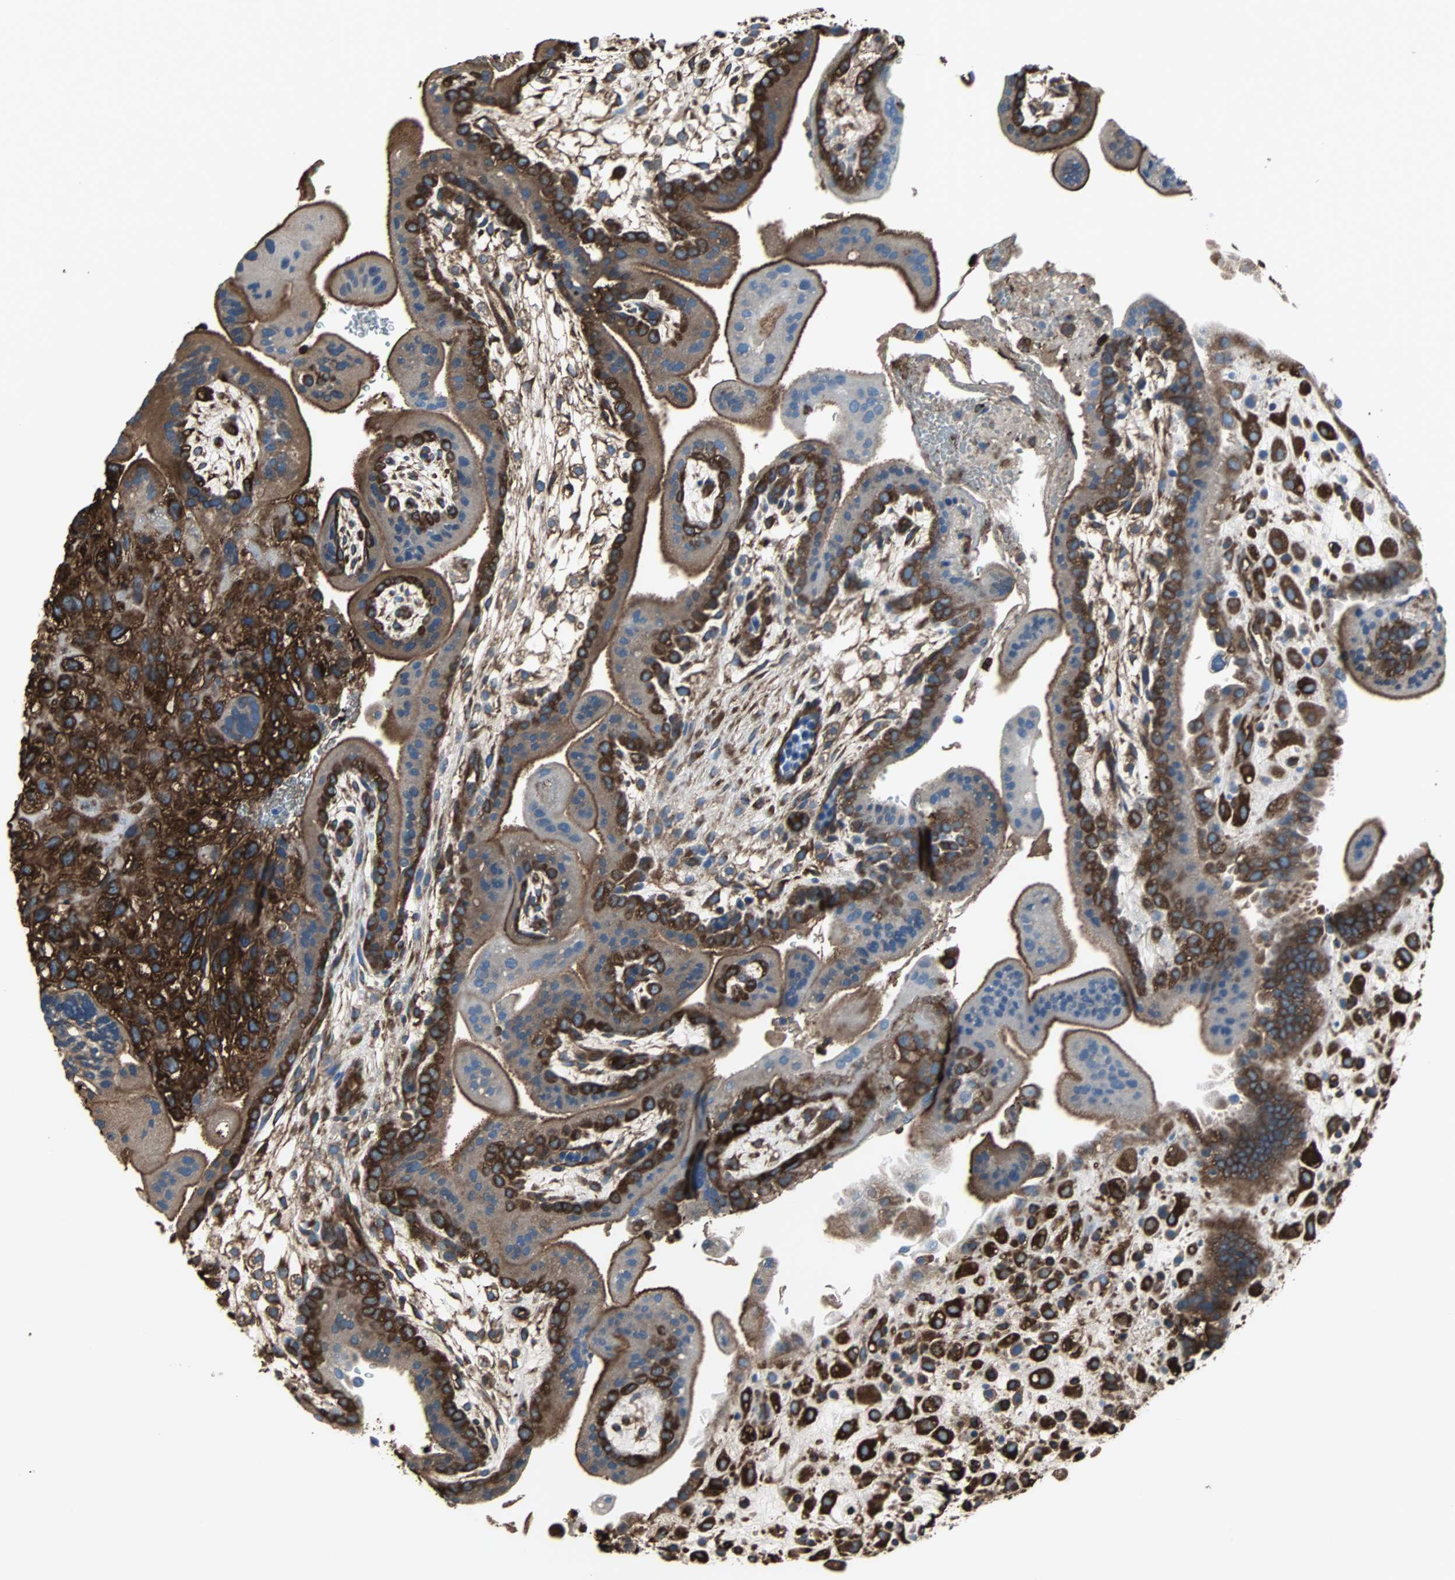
{"staining": {"intensity": "strong", "quantity": ">75%", "location": "cytoplasmic/membranous"}, "tissue": "placenta", "cell_type": "Decidual cells", "image_type": "normal", "snomed": [{"axis": "morphology", "description": "Normal tissue, NOS"}, {"axis": "topography", "description": "Placenta"}], "caption": "IHC staining of benign placenta, which exhibits high levels of strong cytoplasmic/membranous staining in about >75% of decidual cells indicating strong cytoplasmic/membranous protein expression. The staining was performed using DAB (3,3'-diaminobenzidine) (brown) for protein detection and nuclei were counterstained in hematoxylin (blue).", "gene": "ACTN1", "patient": {"sex": "female", "age": 35}}